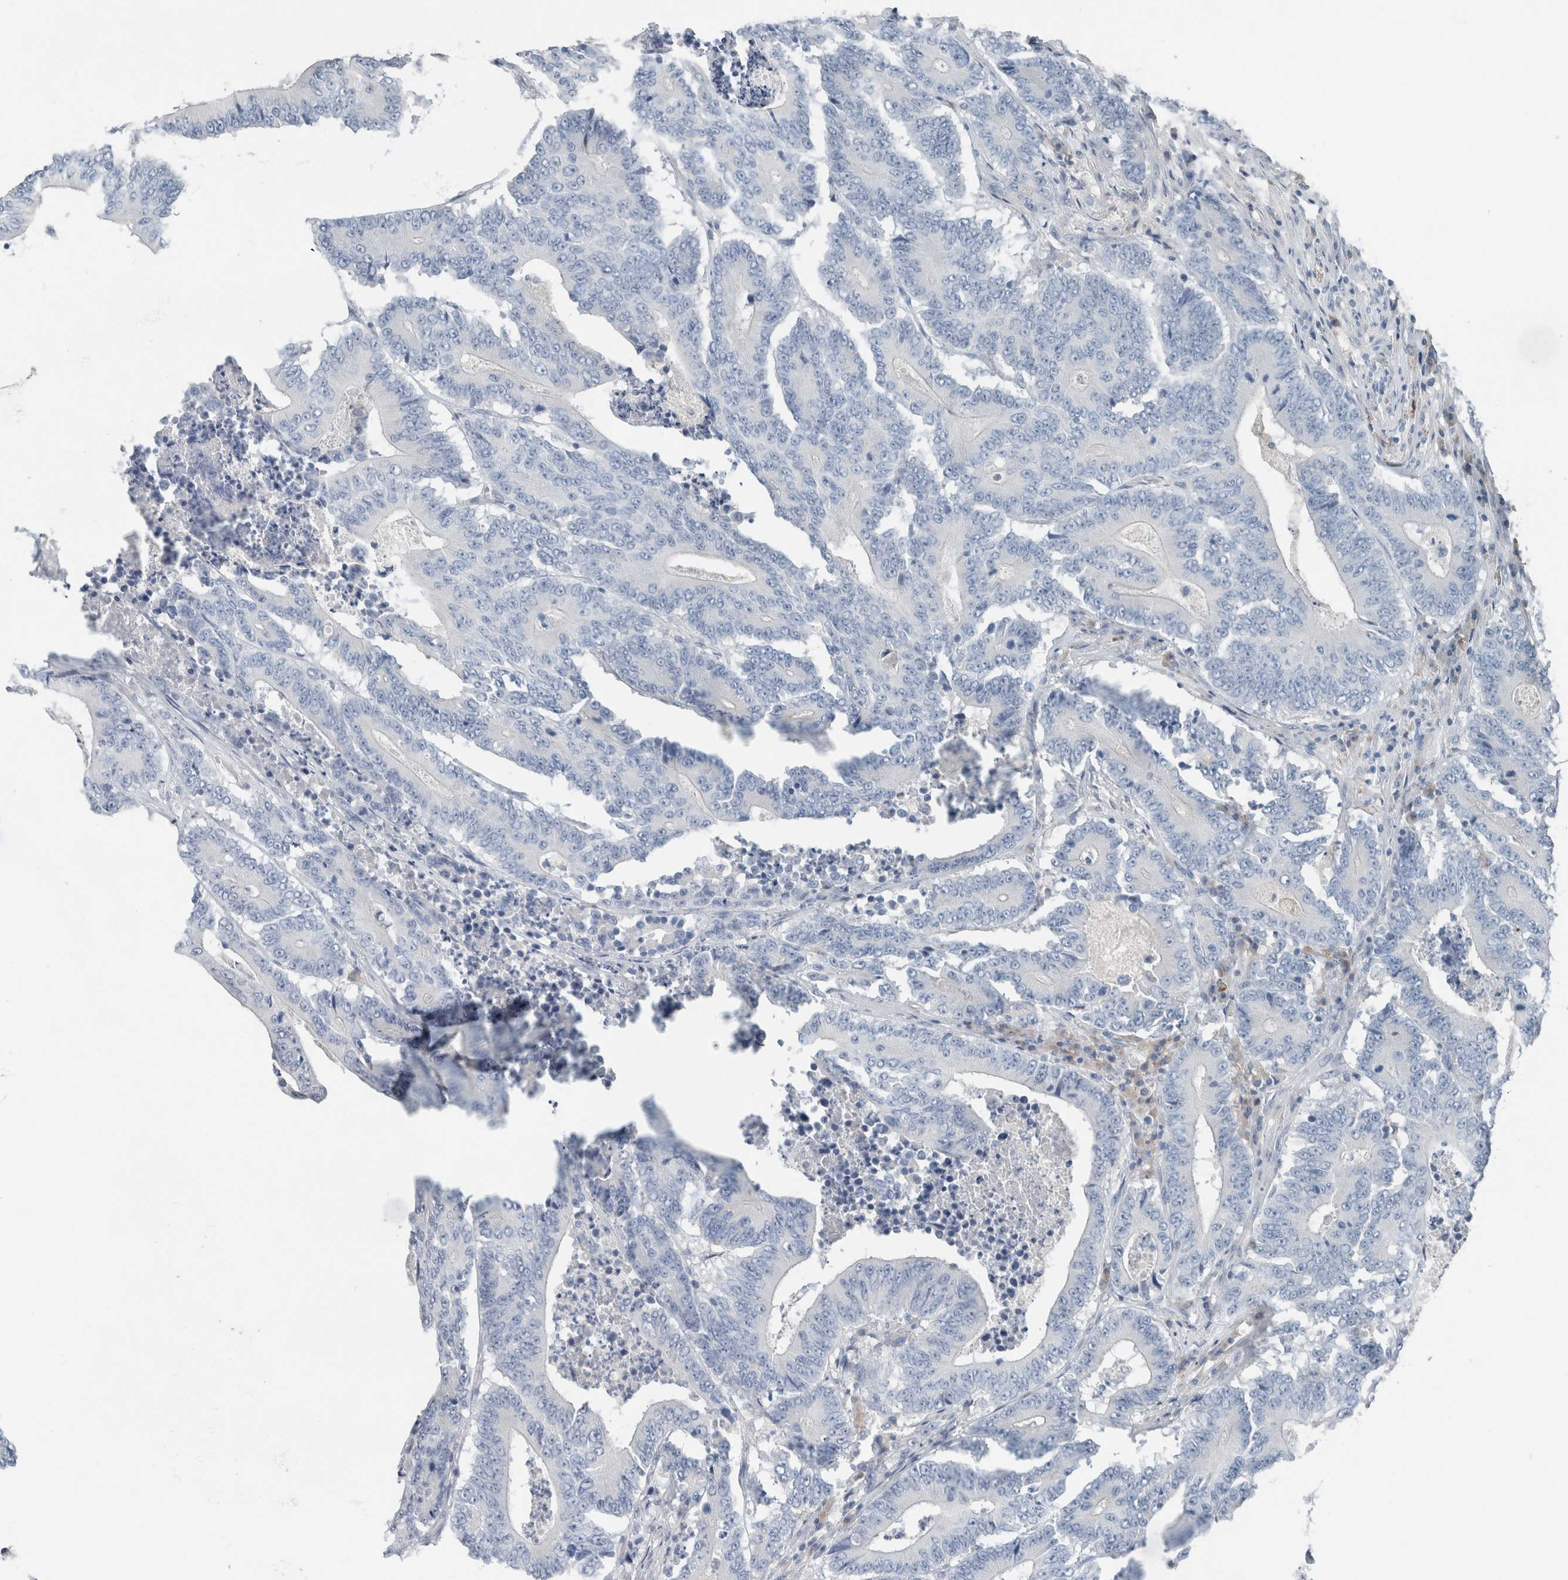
{"staining": {"intensity": "negative", "quantity": "none", "location": "none"}, "tissue": "colorectal cancer", "cell_type": "Tumor cells", "image_type": "cancer", "snomed": [{"axis": "morphology", "description": "Adenocarcinoma, NOS"}, {"axis": "topography", "description": "Colon"}], "caption": "DAB immunohistochemical staining of human colorectal cancer reveals no significant expression in tumor cells.", "gene": "DUOX1", "patient": {"sex": "male", "age": 83}}